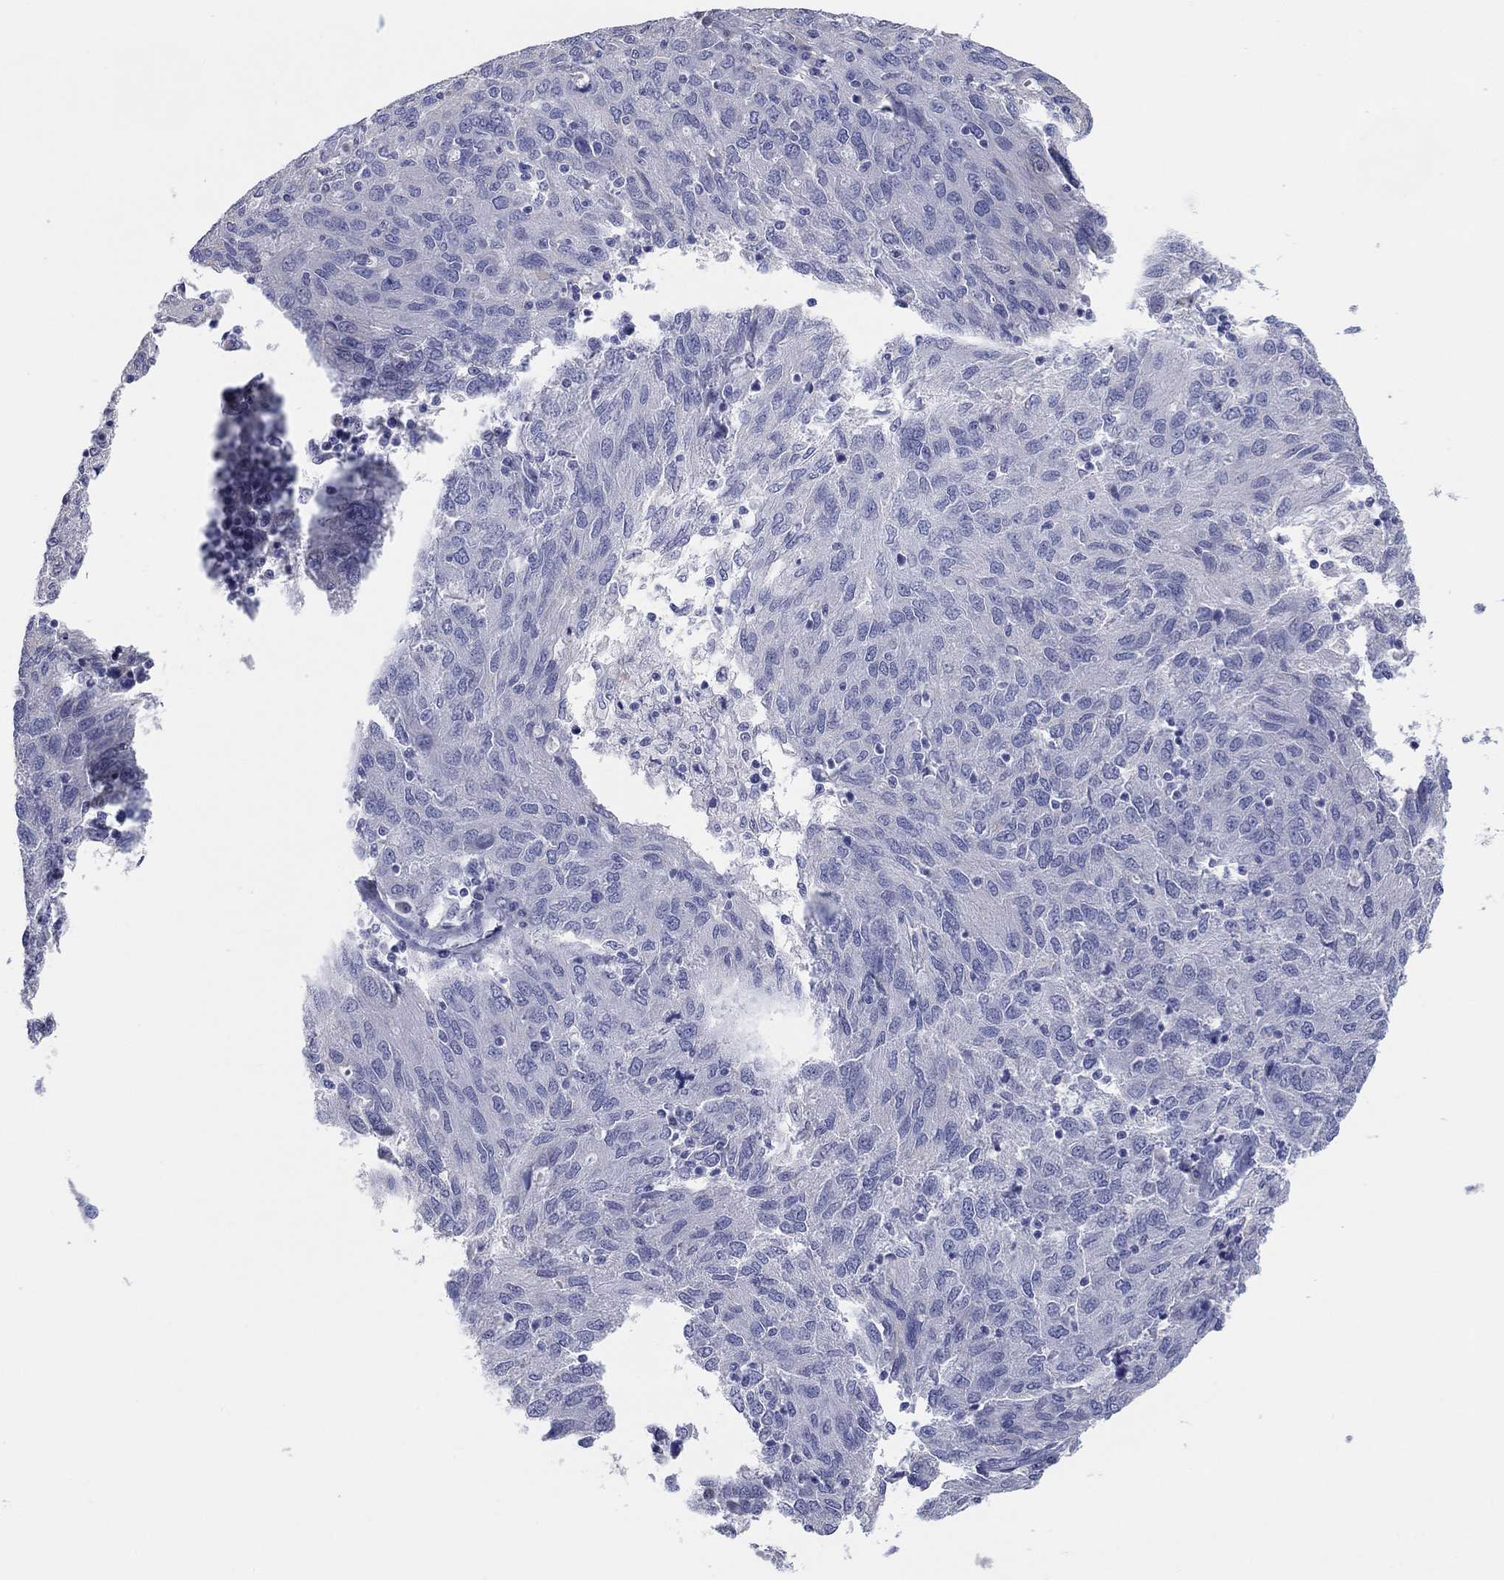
{"staining": {"intensity": "negative", "quantity": "none", "location": "none"}, "tissue": "ovarian cancer", "cell_type": "Tumor cells", "image_type": "cancer", "snomed": [{"axis": "morphology", "description": "Carcinoma, endometroid"}, {"axis": "topography", "description": "Ovary"}], "caption": "Ovarian cancer was stained to show a protein in brown. There is no significant staining in tumor cells.", "gene": "LRRC4C", "patient": {"sex": "female", "age": 50}}